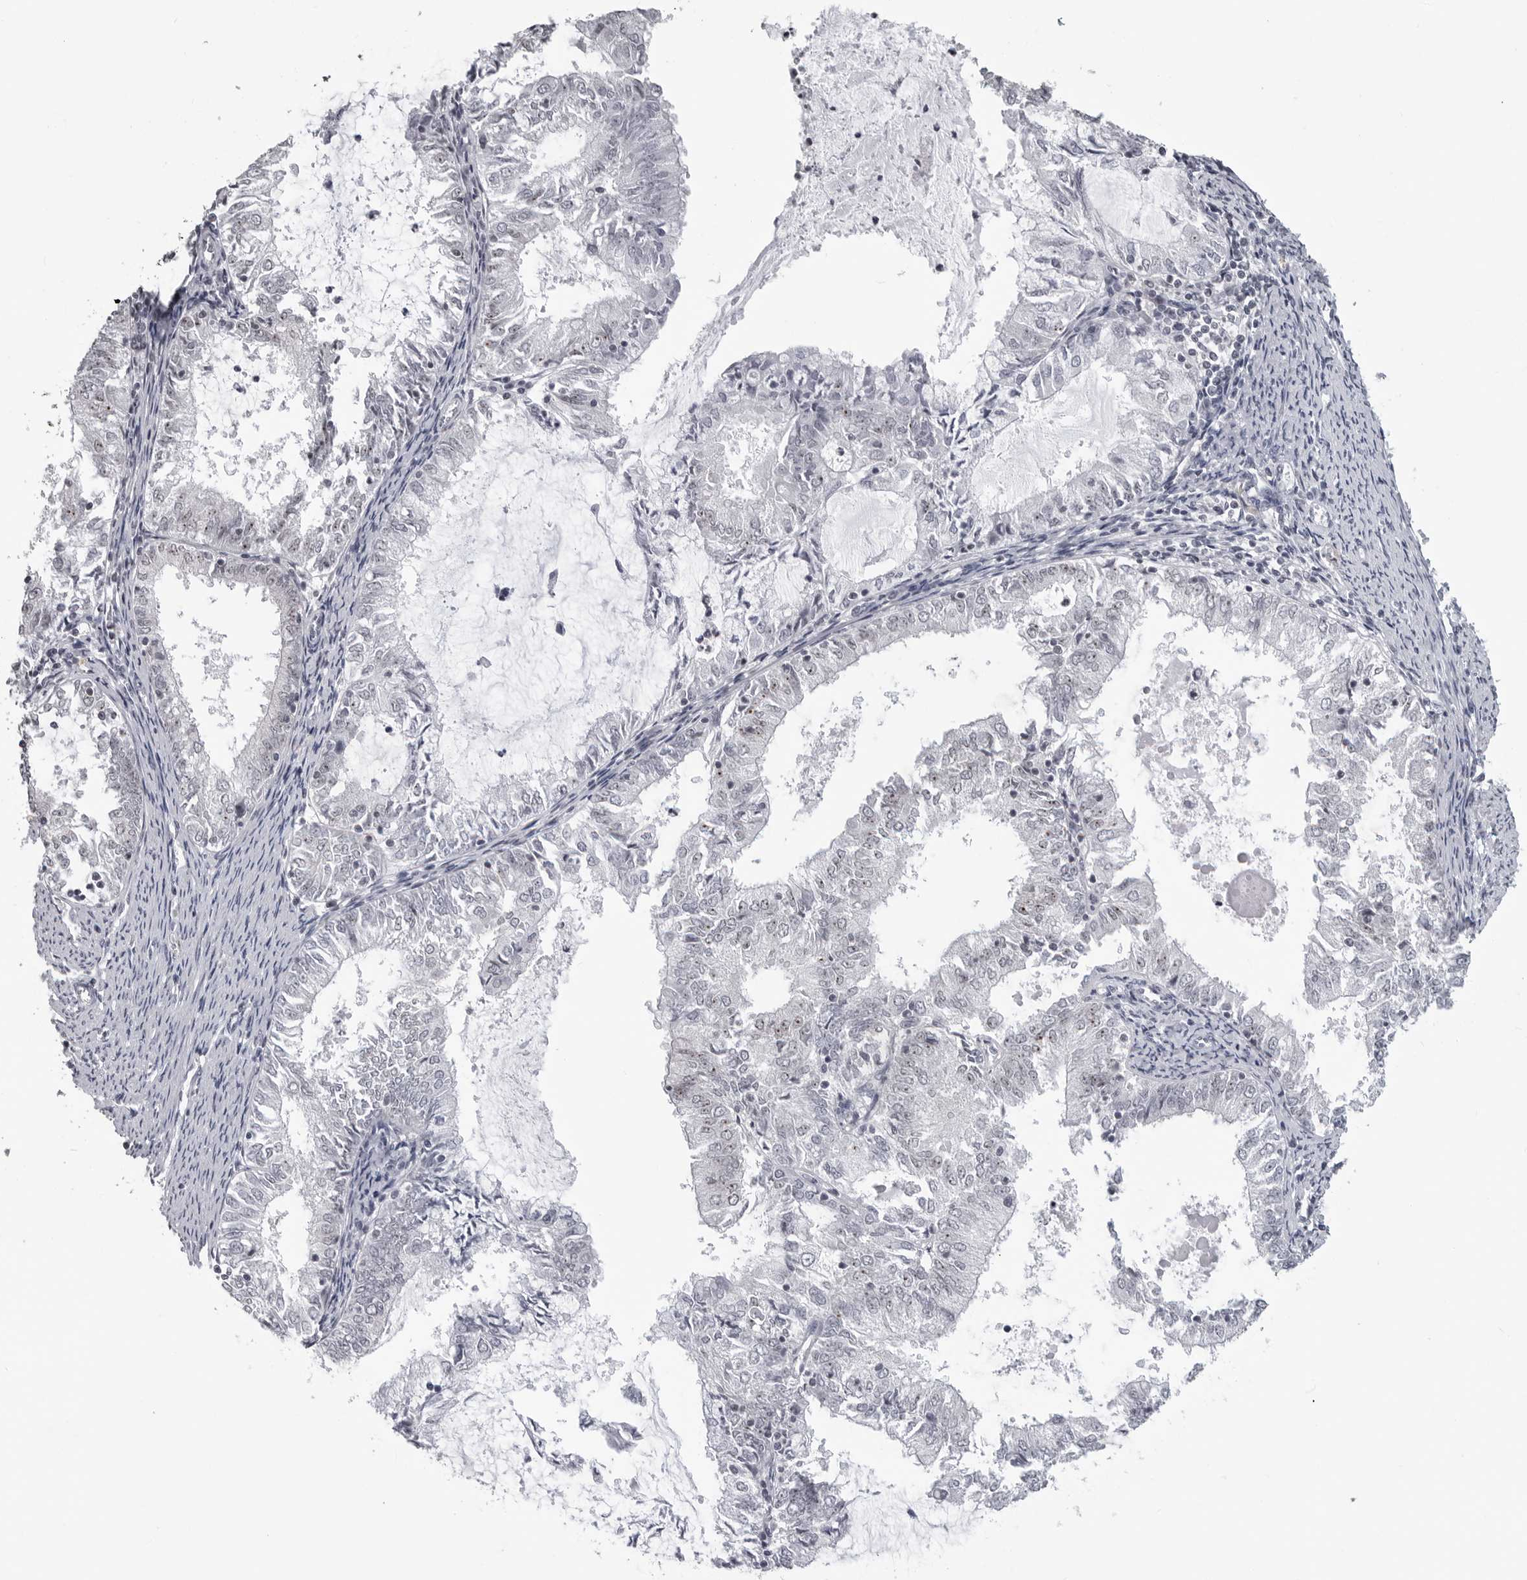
{"staining": {"intensity": "moderate", "quantity": "<25%", "location": "nuclear"}, "tissue": "endometrial cancer", "cell_type": "Tumor cells", "image_type": "cancer", "snomed": [{"axis": "morphology", "description": "Adenocarcinoma, NOS"}, {"axis": "topography", "description": "Endometrium"}], "caption": "The histopathology image reveals immunohistochemical staining of endometrial cancer (adenocarcinoma). There is moderate nuclear positivity is seen in about <25% of tumor cells. The protein is stained brown, and the nuclei are stained in blue (DAB IHC with brightfield microscopy, high magnification).", "gene": "DDX54", "patient": {"sex": "female", "age": 57}}